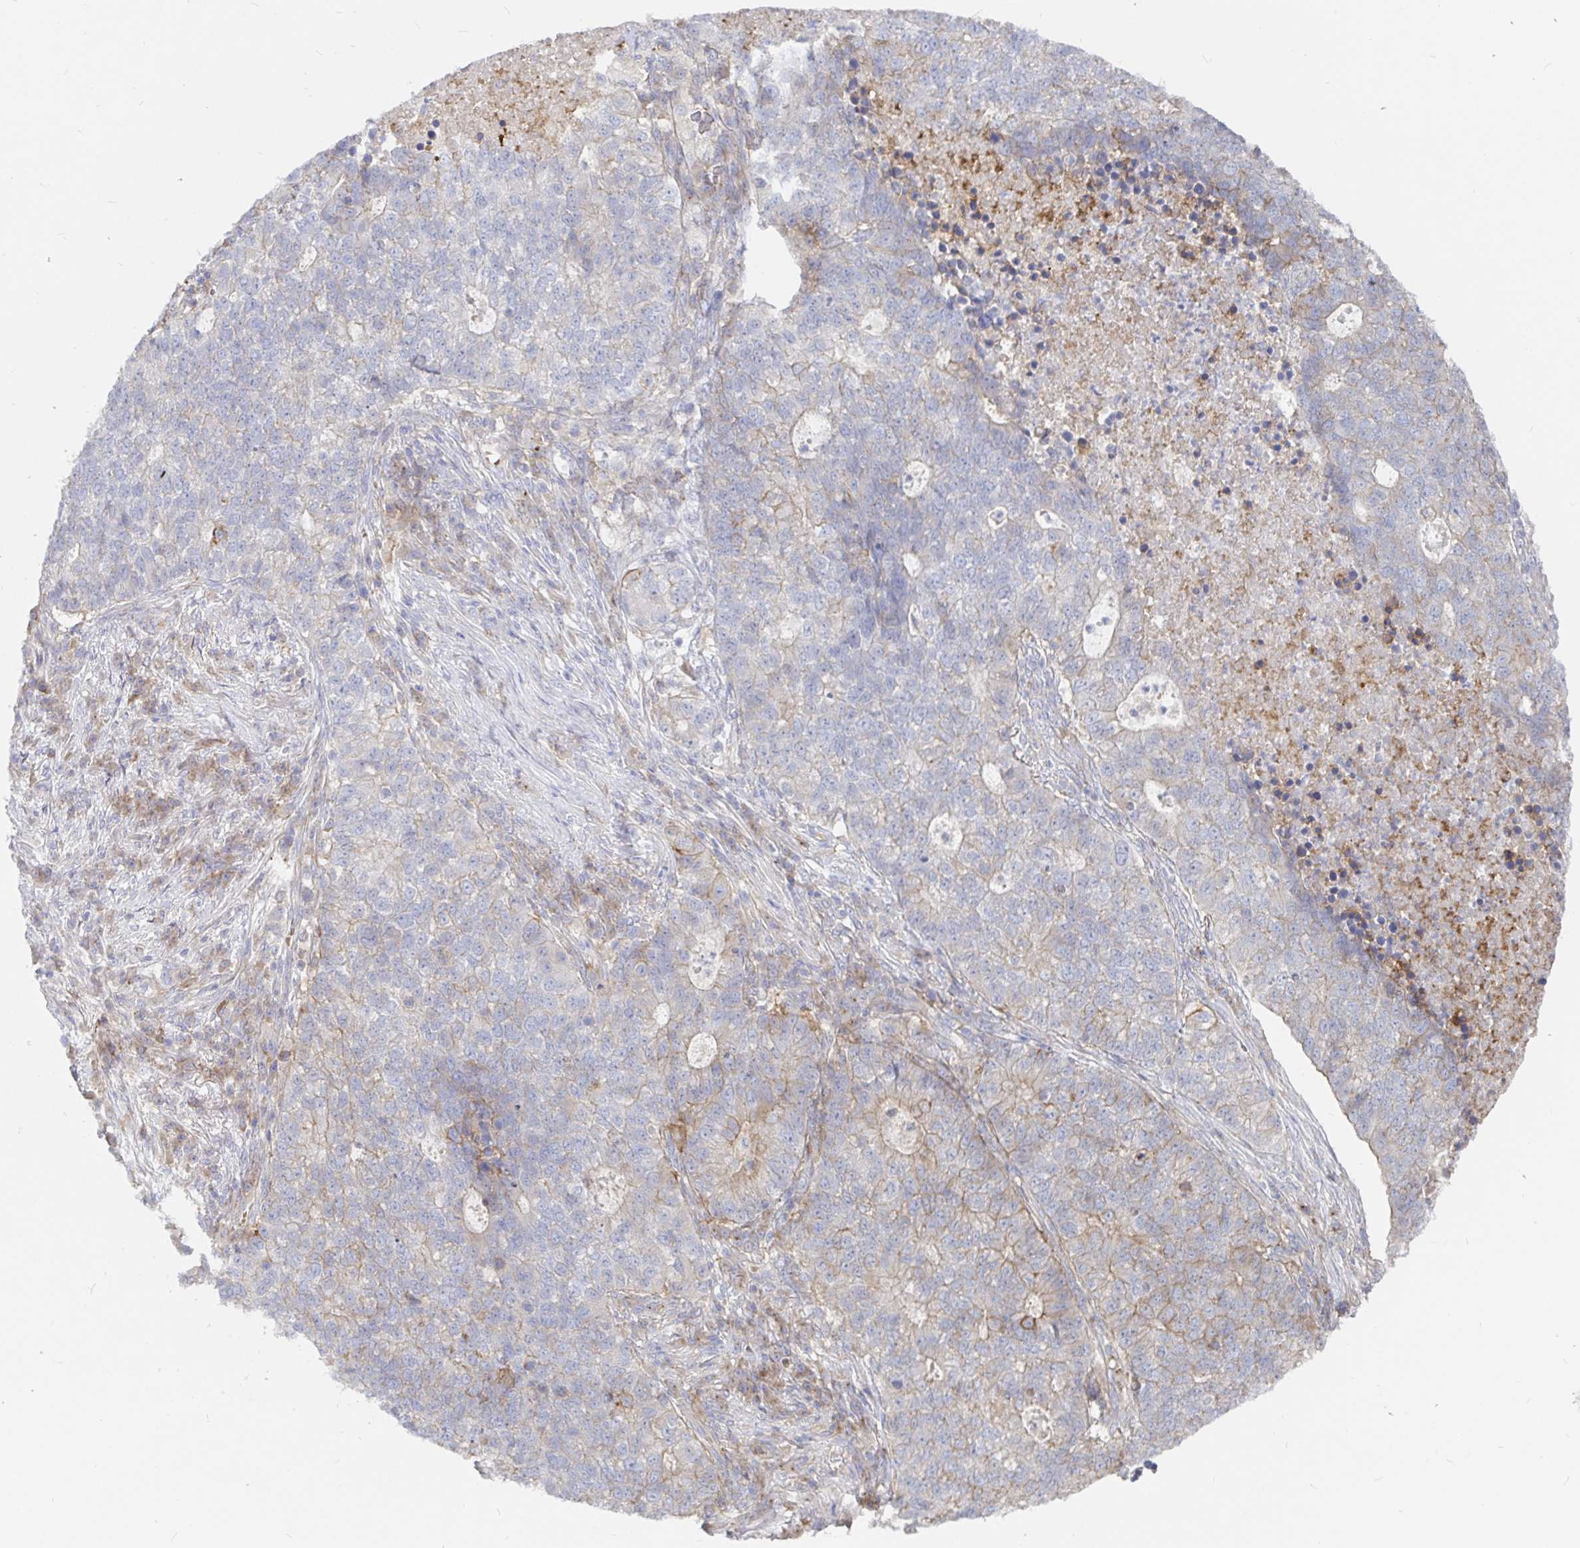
{"staining": {"intensity": "weak", "quantity": "<25%", "location": "cytoplasmic/membranous"}, "tissue": "lung cancer", "cell_type": "Tumor cells", "image_type": "cancer", "snomed": [{"axis": "morphology", "description": "Adenocarcinoma, NOS"}, {"axis": "topography", "description": "Lung"}], "caption": "There is no significant expression in tumor cells of lung cancer (adenocarcinoma).", "gene": "KCTD19", "patient": {"sex": "male", "age": 57}}